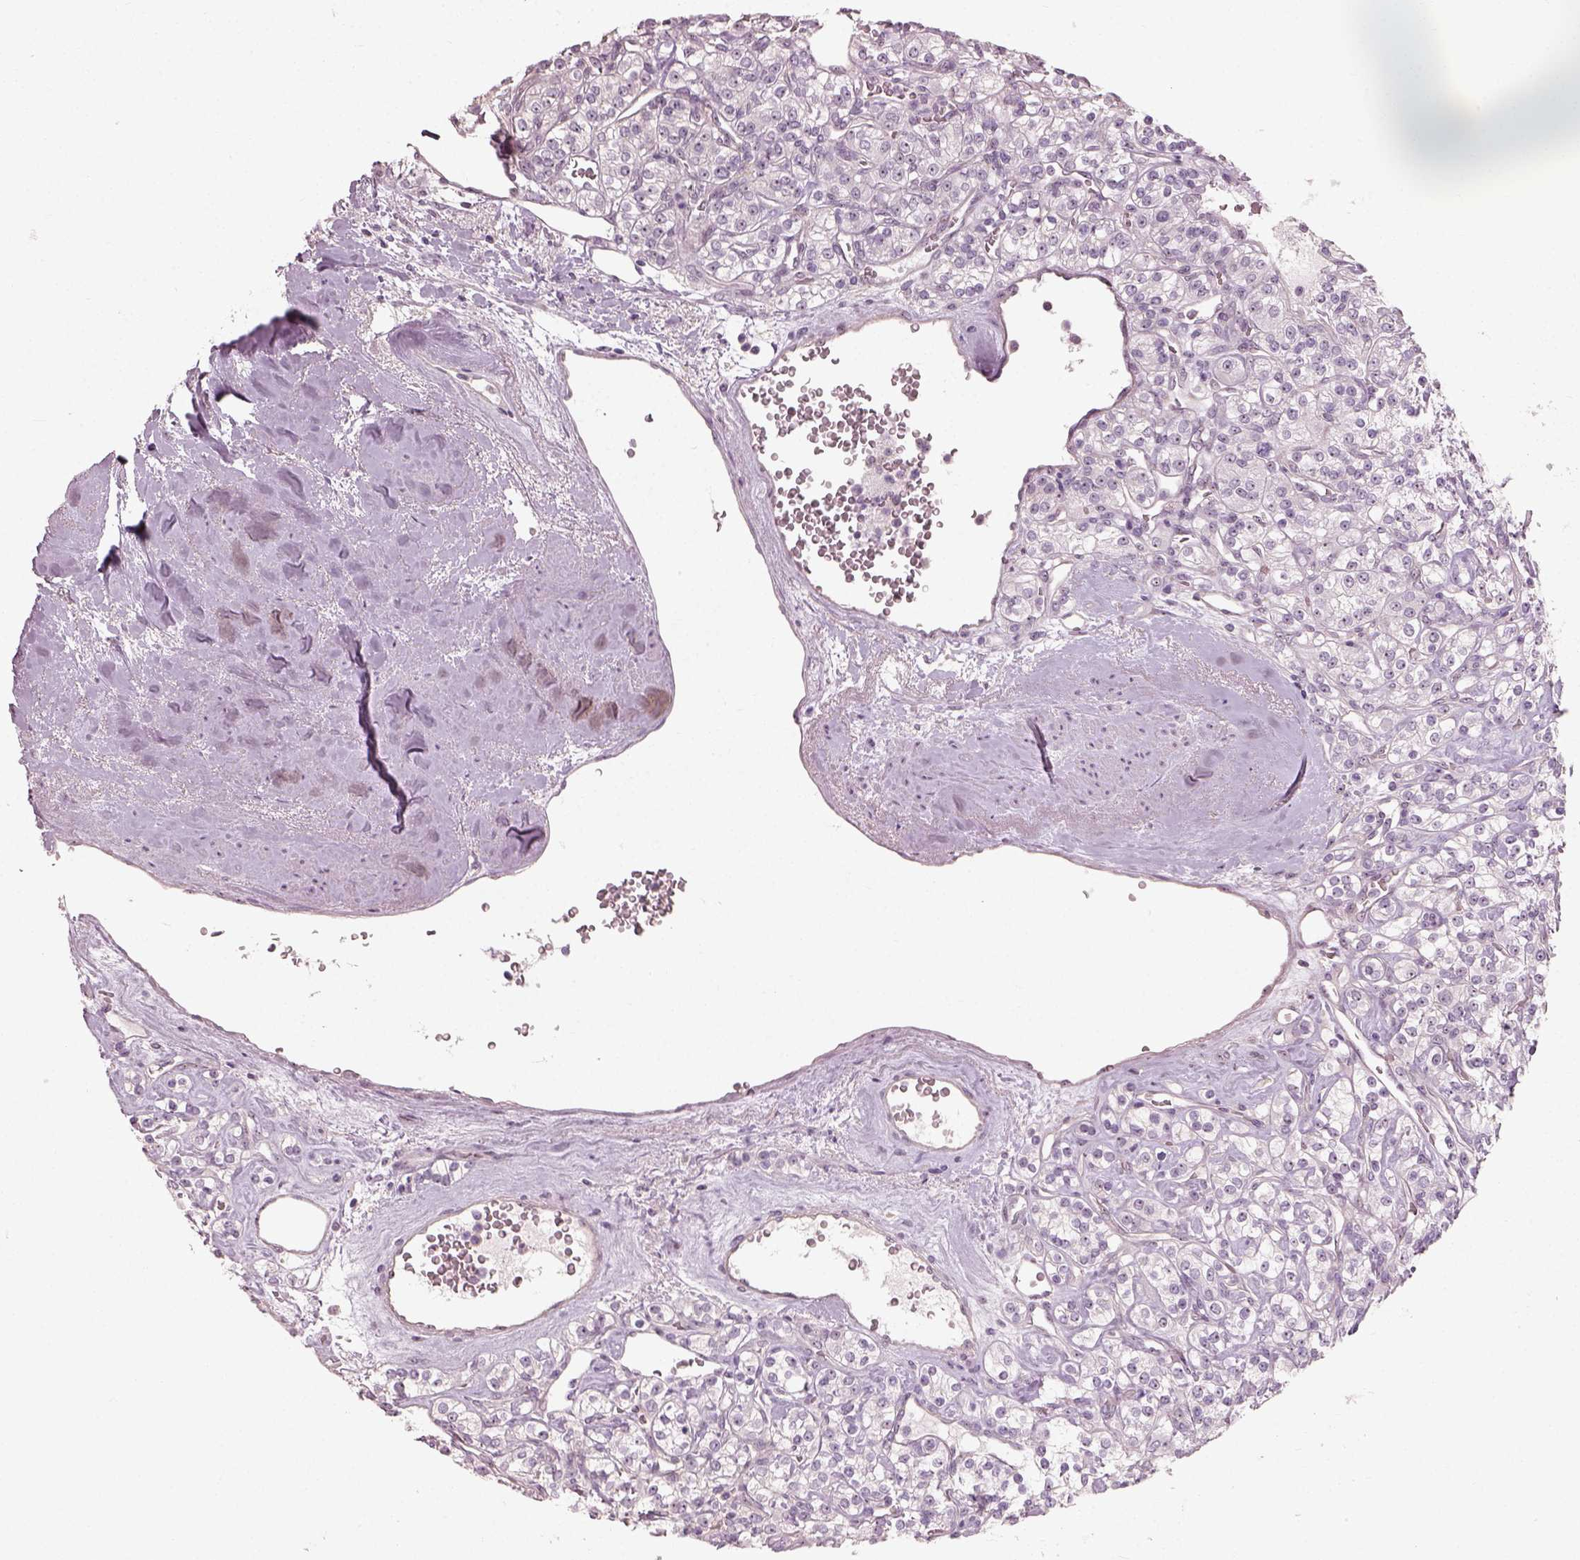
{"staining": {"intensity": "negative", "quantity": "none", "location": "none"}, "tissue": "renal cancer", "cell_type": "Tumor cells", "image_type": "cancer", "snomed": [{"axis": "morphology", "description": "Adenocarcinoma, NOS"}, {"axis": "topography", "description": "Kidney"}], "caption": "Immunohistochemistry histopathology image of human renal cancer (adenocarcinoma) stained for a protein (brown), which demonstrates no expression in tumor cells.", "gene": "CDS1", "patient": {"sex": "male", "age": 77}}